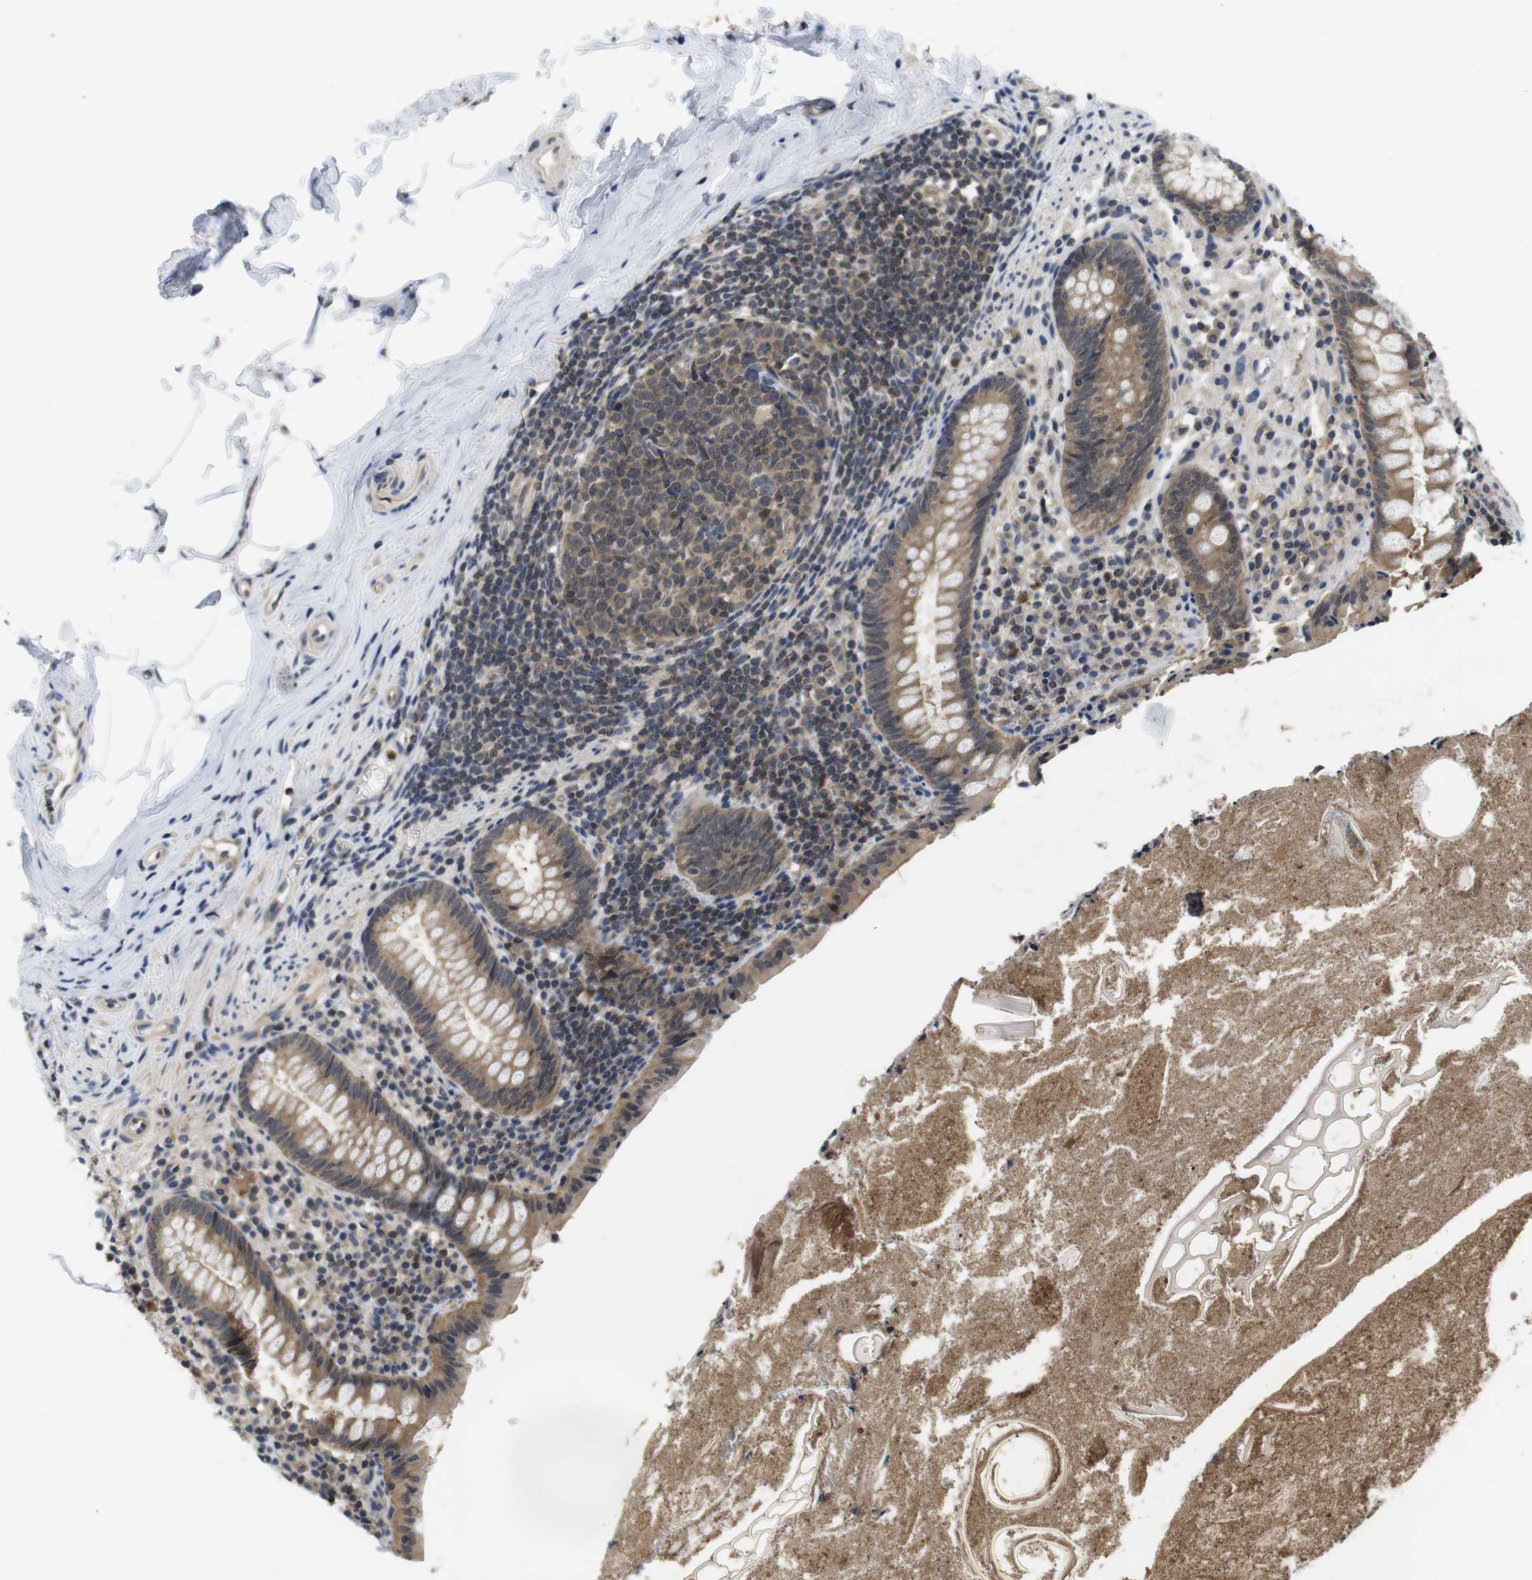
{"staining": {"intensity": "weak", "quantity": ">75%", "location": "cytoplasmic/membranous"}, "tissue": "appendix", "cell_type": "Glandular cells", "image_type": "normal", "snomed": [{"axis": "morphology", "description": "Normal tissue, NOS"}, {"axis": "topography", "description": "Appendix"}], "caption": "DAB immunohistochemical staining of benign appendix shows weak cytoplasmic/membranous protein staining in approximately >75% of glandular cells.", "gene": "FADD", "patient": {"sex": "male", "age": 52}}